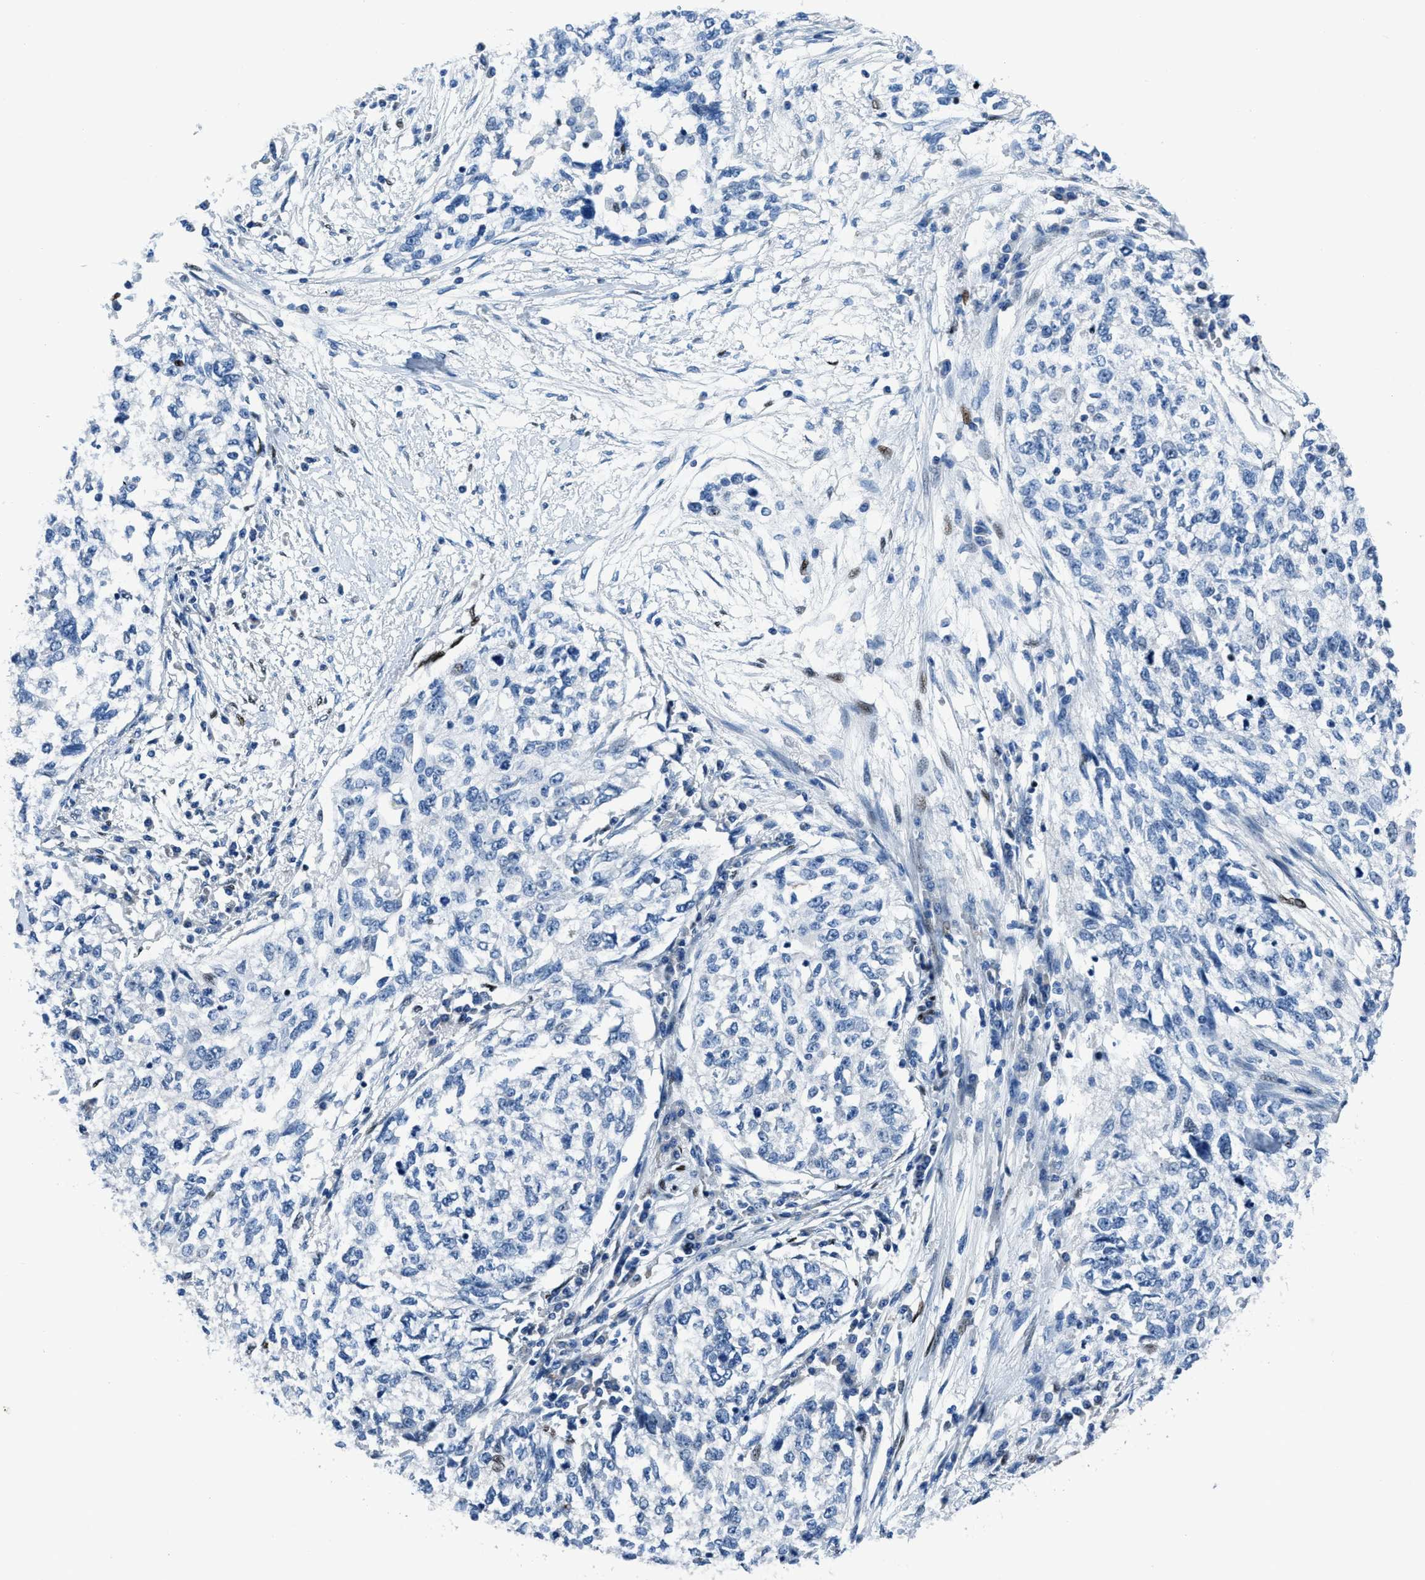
{"staining": {"intensity": "negative", "quantity": "none", "location": "none"}, "tissue": "cervical cancer", "cell_type": "Tumor cells", "image_type": "cancer", "snomed": [{"axis": "morphology", "description": "Squamous cell carcinoma, NOS"}, {"axis": "topography", "description": "Cervix"}], "caption": "This is an IHC micrograph of cervical squamous cell carcinoma. There is no staining in tumor cells.", "gene": "EGR1", "patient": {"sex": "female", "age": 57}}